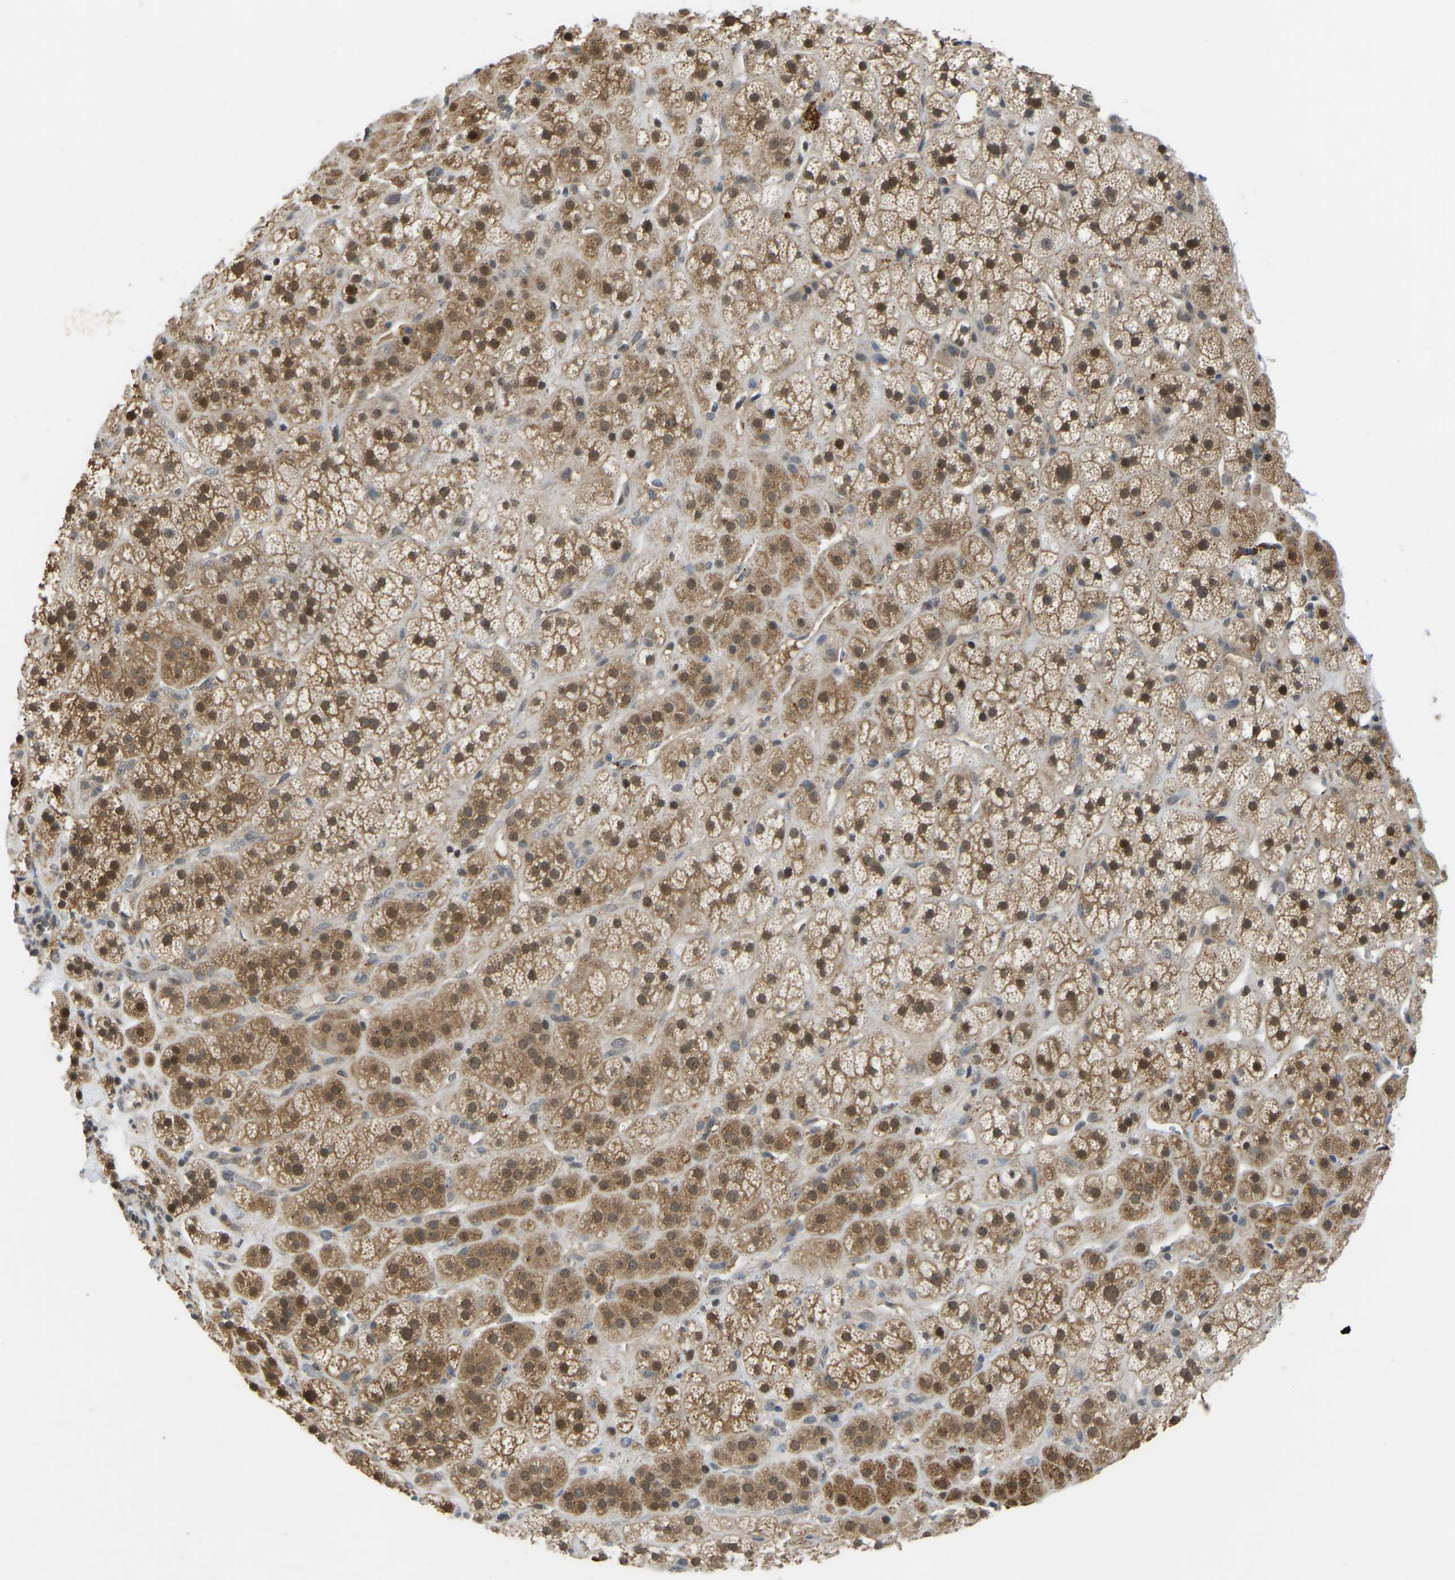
{"staining": {"intensity": "moderate", "quantity": ">75%", "location": "cytoplasmic/membranous,nuclear"}, "tissue": "adrenal gland", "cell_type": "Glandular cells", "image_type": "normal", "snomed": [{"axis": "morphology", "description": "Normal tissue, NOS"}, {"axis": "topography", "description": "Adrenal gland"}], "caption": "IHC staining of benign adrenal gland, which exhibits medium levels of moderate cytoplasmic/membranous,nuclear positivity in approximately >75% of glandular cells indicating moderate cytoplasmic/membranous,nuclear protein staining. The staining was performed using DAB (brown) for protein detection and nuclei were counterstained in hematoxylin (blue).", "gene": "ZNF251", "patient": {"sex": "male", "age": 56}}